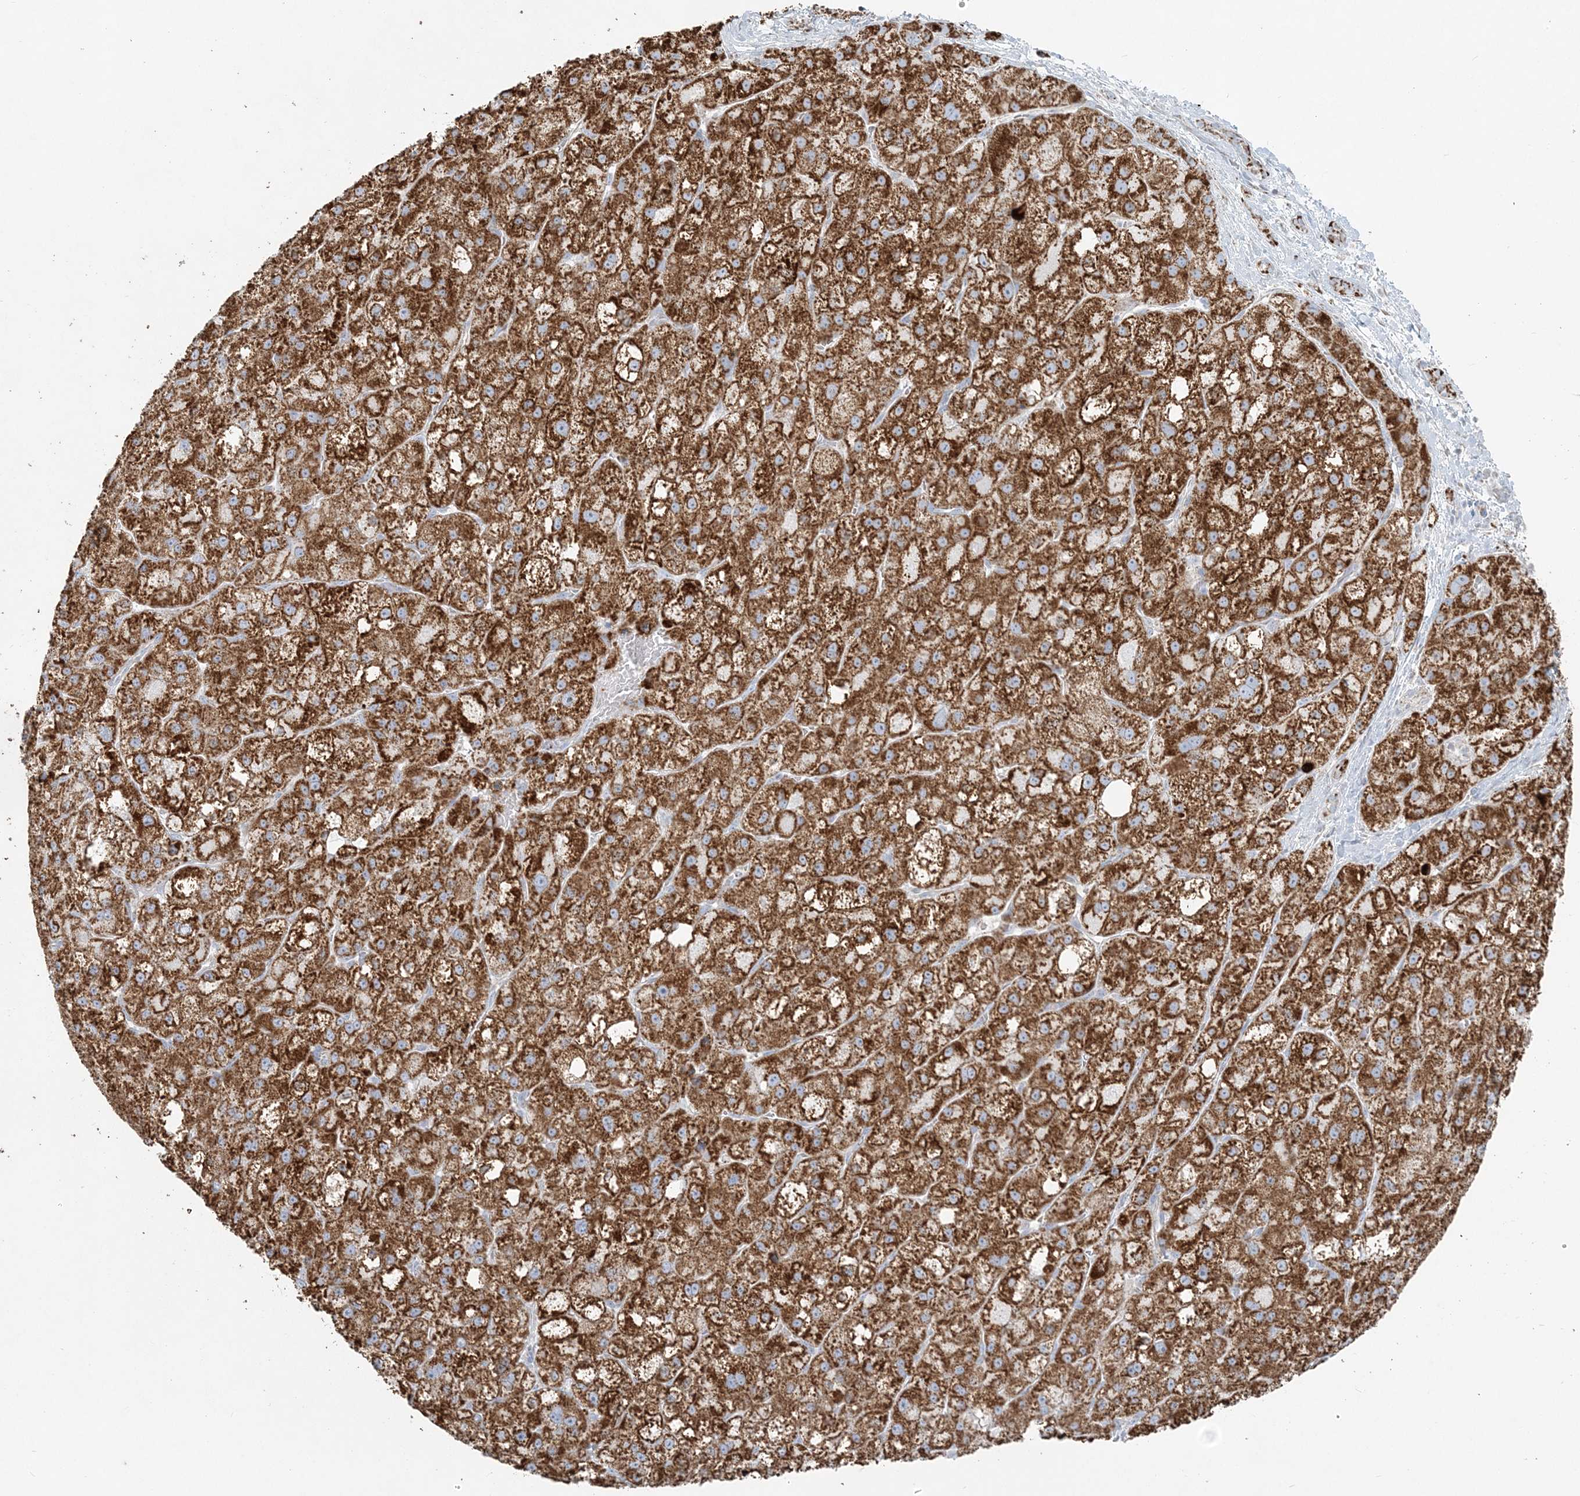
{"staining": {"intensity": "strong", "quantity": ">75%", "location": "cytoplasmic/membranous"}, "tissue": "liver cancer", "cell_type": "Tumor cells", "image_type": "cancer", "snomed": [{"axis": "morphology", "description": "Carcinoma, Hepatocellular, NOS"}, {"axis": "topography", "description": "Liver"}], "caption": "About >75% of tumor cells in human hepatocellular carcinoma (liver) demonstrate strong cytoplasmic/membranous protein staining as visualized by brown immunohistochemical staining.", "gene": "PCCB", "patient": {"sex": "male", "age": 57}}